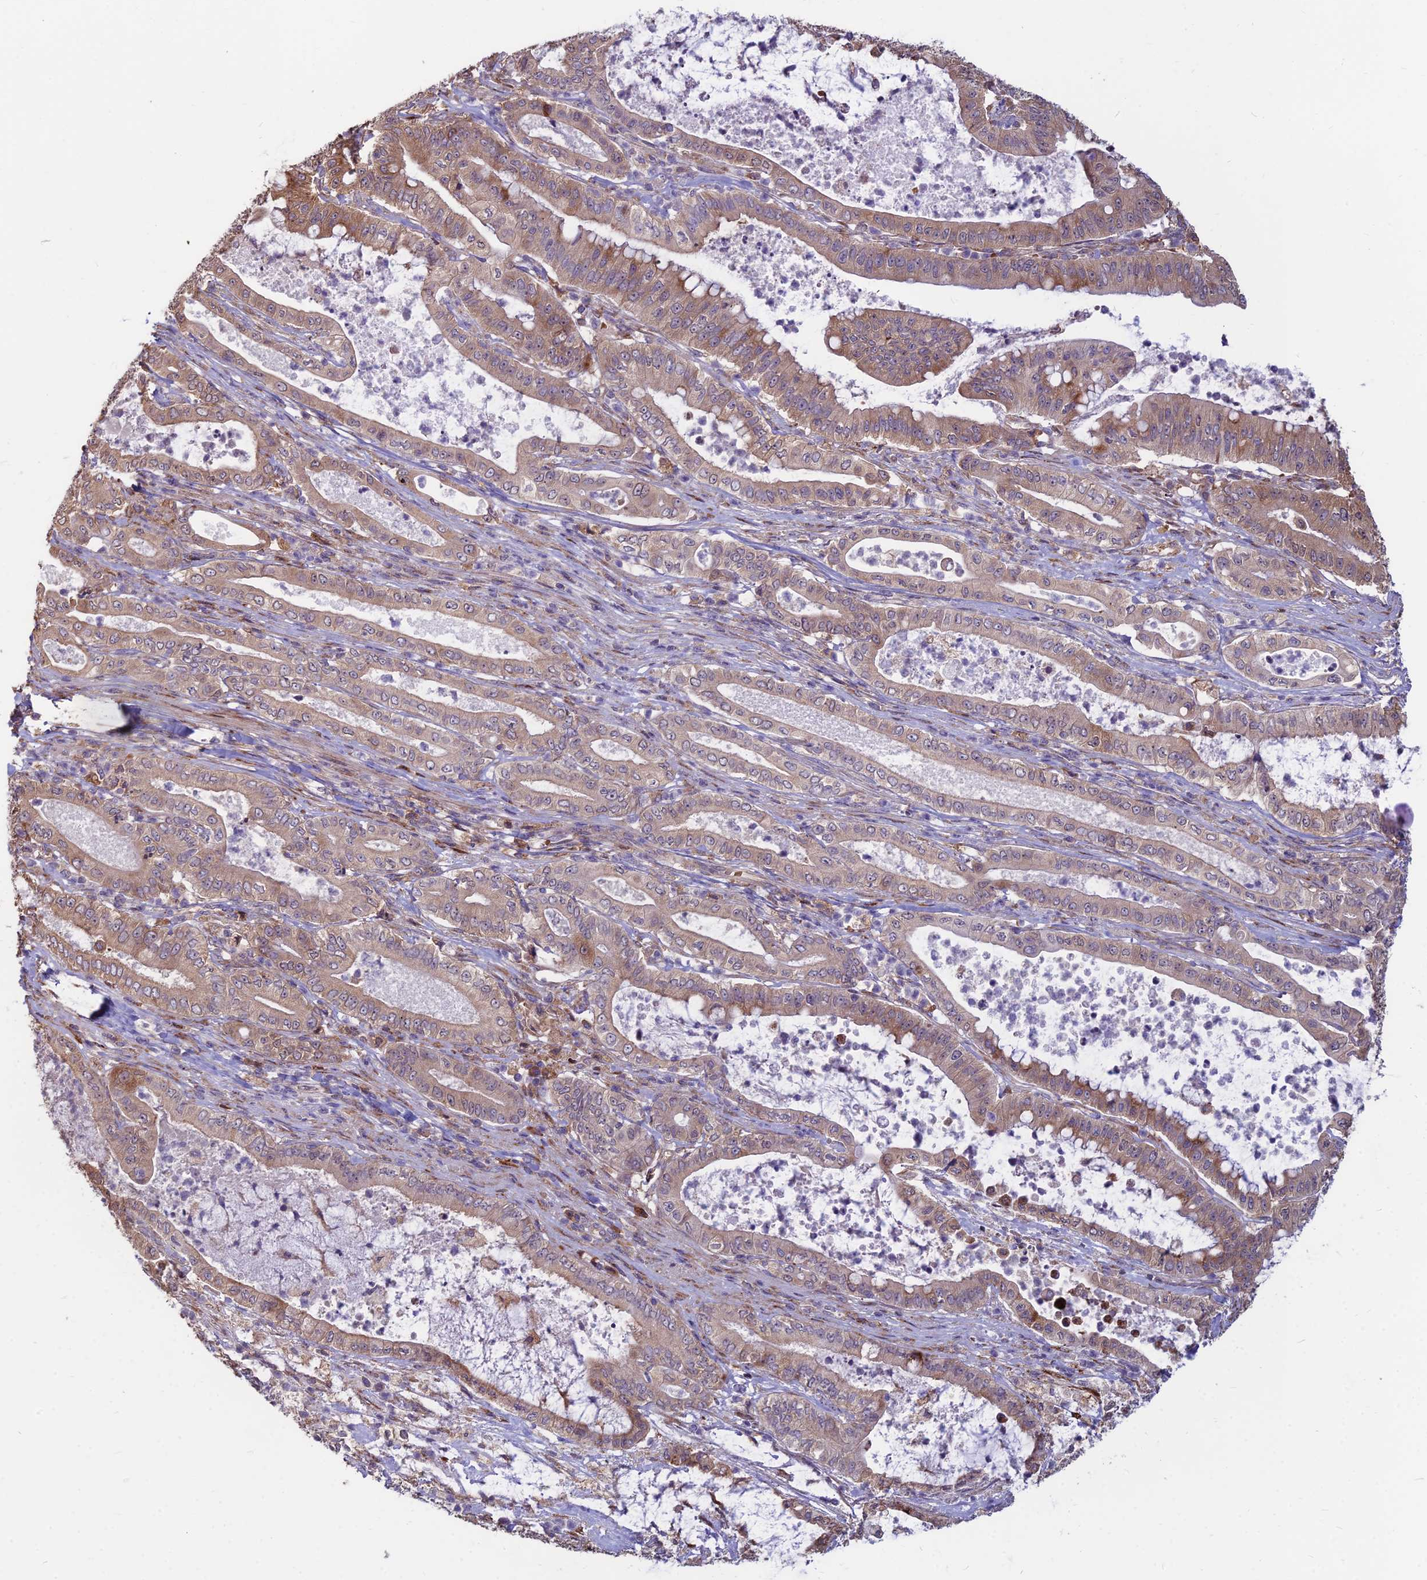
{"staining": {"intensity": "moderate", "quantity": ">75%", "location": "cytoplasmic/membranous"}, "tissue": "pancreatic cancer", "cell_type": "Tumor cells", "image_type": "cancer", "snomed": [{"axis": "morphology", "description": "Adenocarcinoma, NOS"}, {"axis": "topography", "description": "Pancreas"}], "caption": "A high-resolution histopathology image shows IHC staining of pancreatic cancer (adenocarcinoma), which displays moderate cytoplasmic/membranous expression in approximately >75% of tumor cells.", "gene": "CCT6B", "patient": {"sex": "male", "age": 71}}